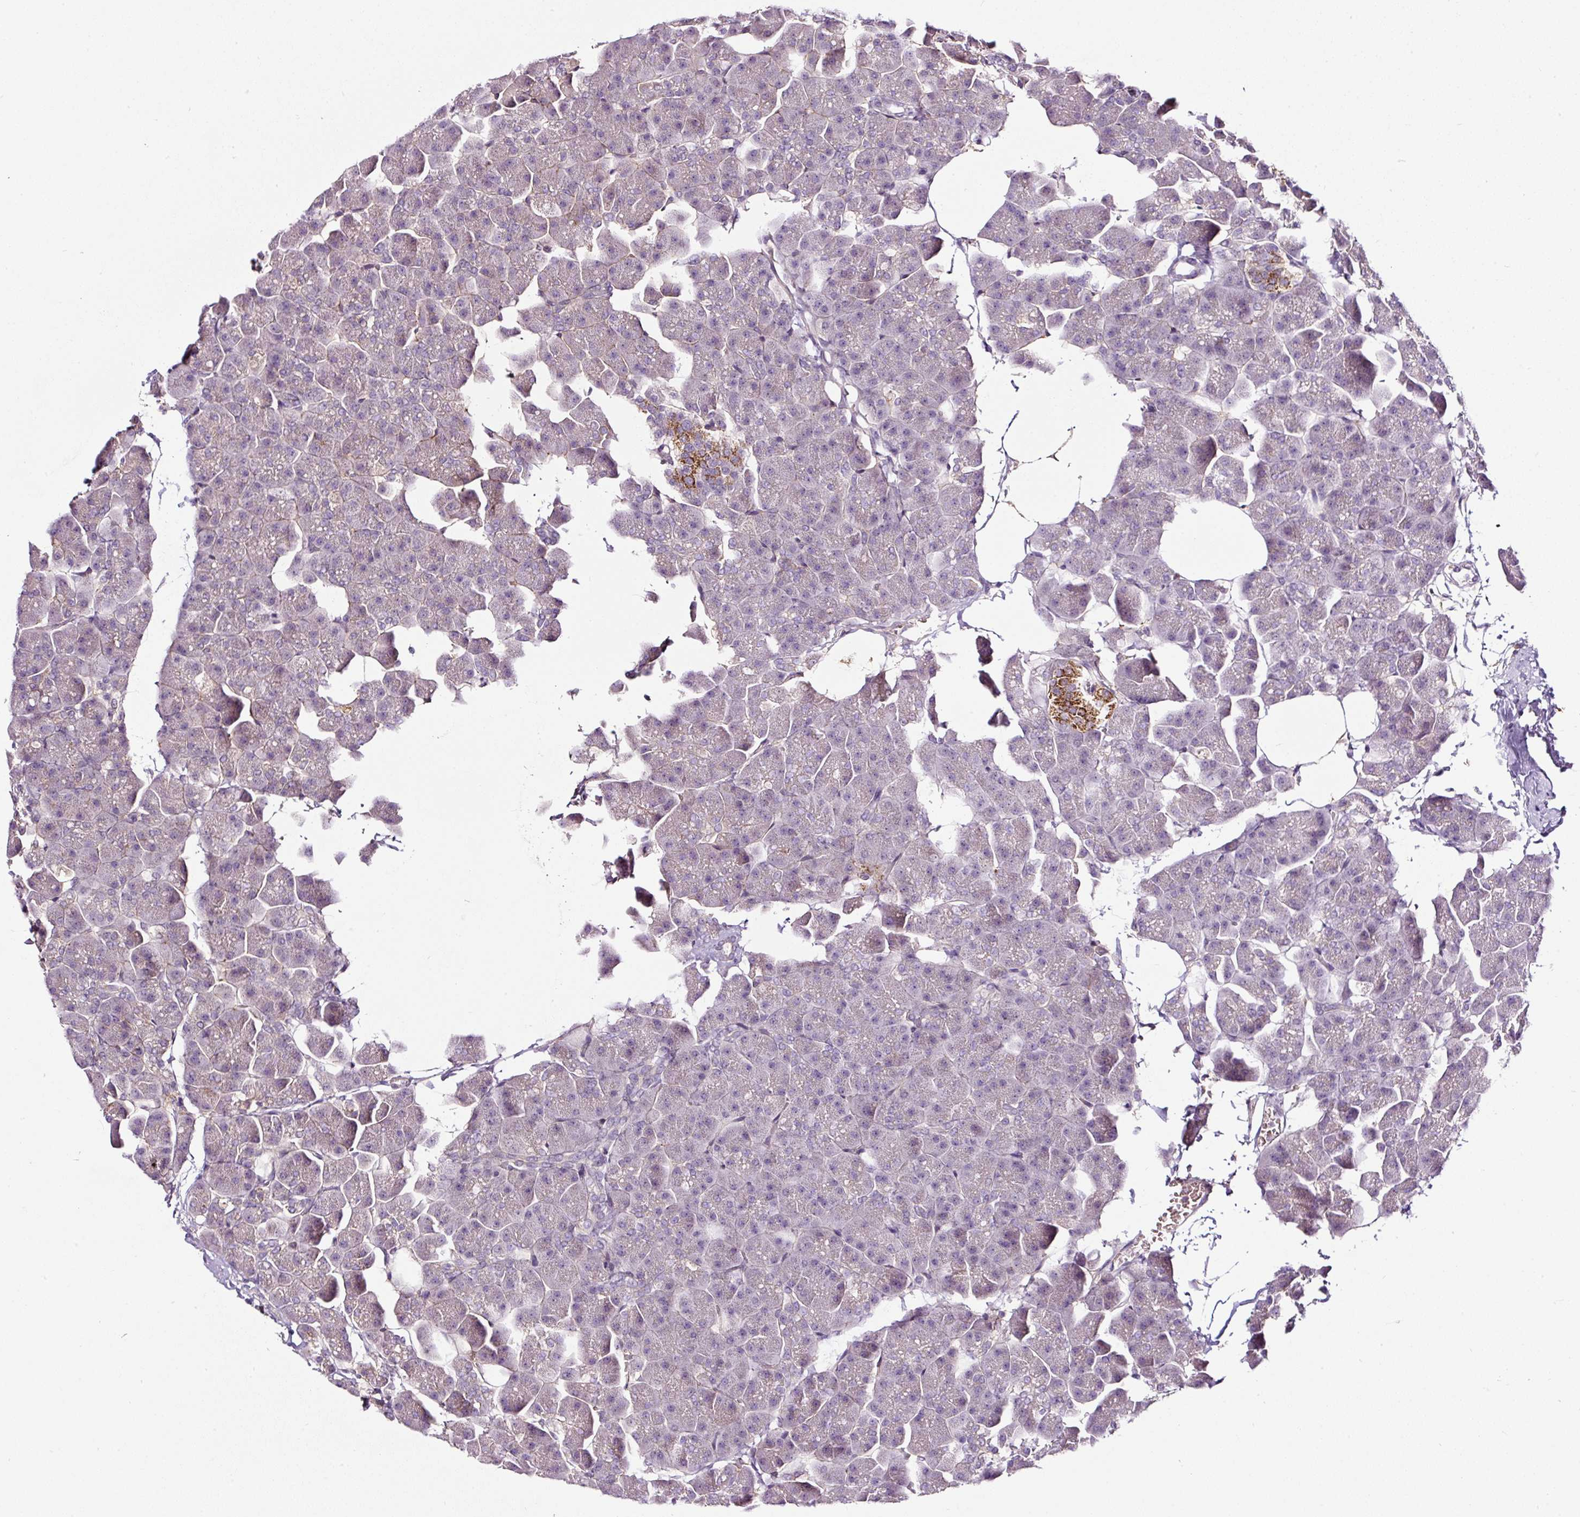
{"staining": {"intensity": "weak", "quantity": "<25%", "location": "cytoplasmic/membranous"}, "tissue": "pancreas", "cell_type": "Exocrine glandular cells", "image_type": "normal", "snomed": [{"axis": "morphology", "description": "Normal tissue, NOS"}, {"axis": "topography", "description": "Pancreas"}], "caption": "This image is of benign pancreas stained with immunohistochemistry to label a protein in brown with the nuclei are counter-stained blue. There is no positivity in exocrine glandular cells.", "gene": "LRRC24", "patient": {"sex": "male", "age": 35}}